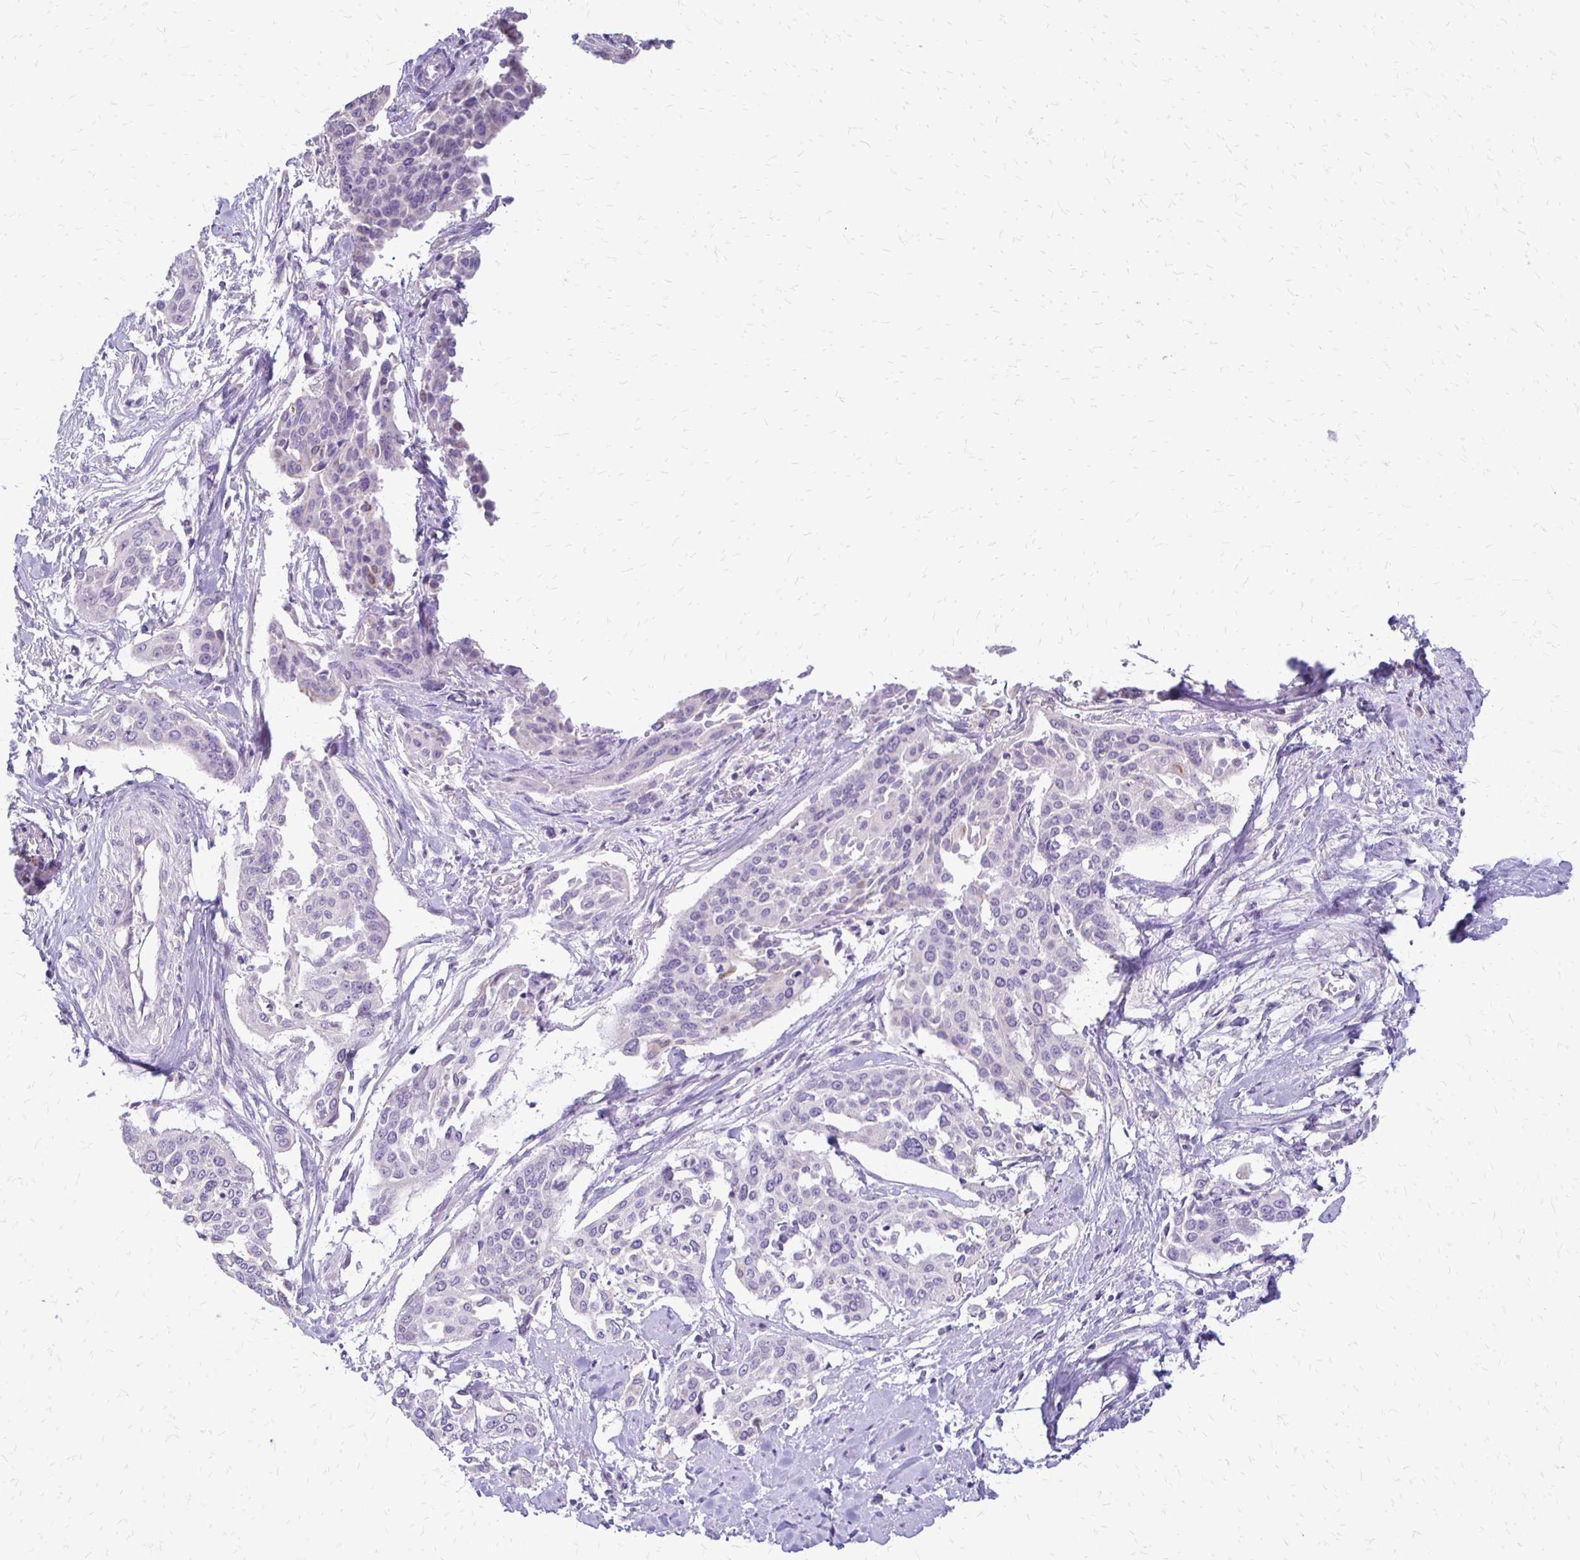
{"staining": {"intensity": "negative", "quantity": "none", "location": "none"}, "tissue": "cervical cancer", "cell_type": "Tumor cells", "image_type": "cancer", "snomed": [{"axis": "morphology", "description": "Squamous cell carcinoma, NOS"}, {"axis": "topography", "description": "Cervix"}], "caption": "Immunohistochemistry of squamous cell carcinoma (cervical) reveals no staining in tumor cells.", "gene": "ALPG", "patient": {"sex": "female", "age": 44}}